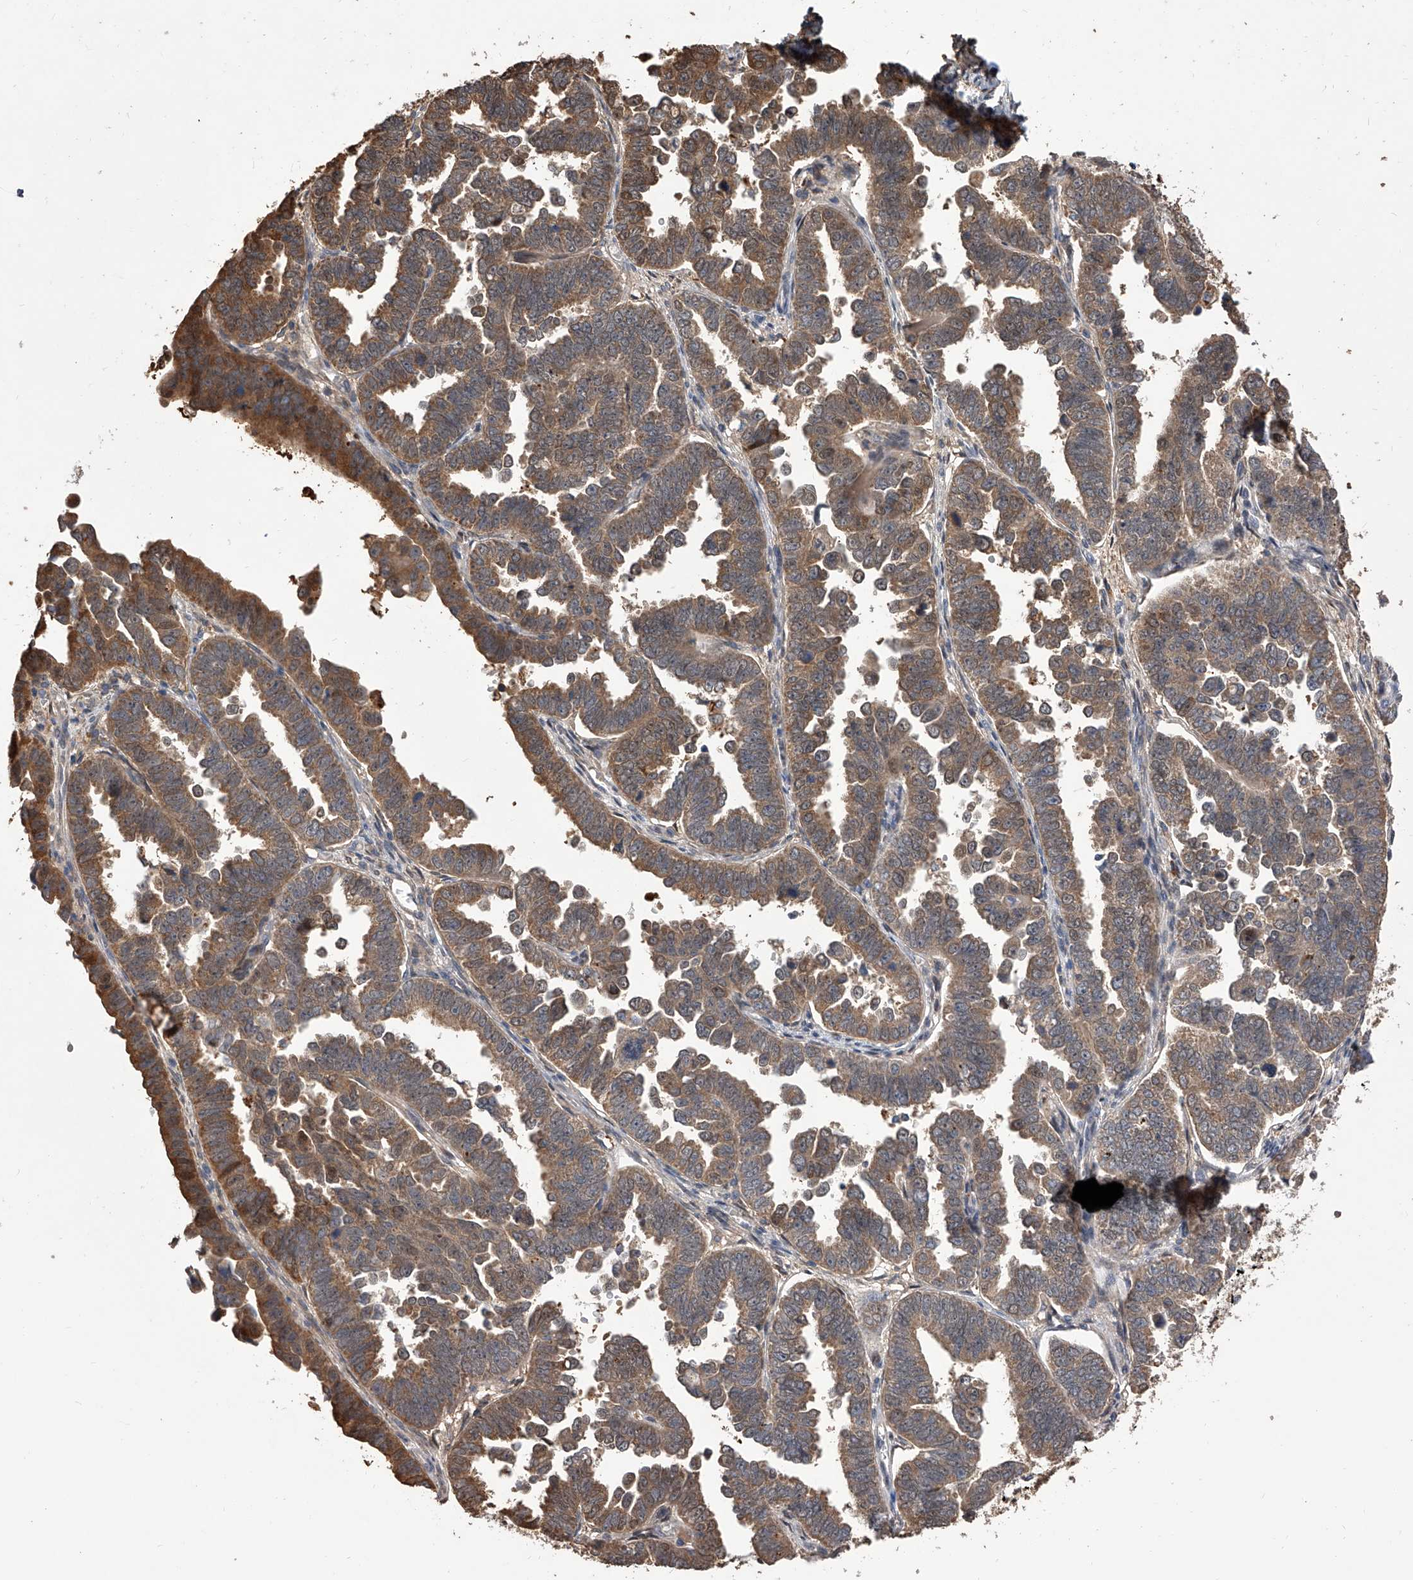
{"staining": {"intensity": "moderate", "quantity": ">75%", "location": "cytoplasmic/membranous"}, "tissue": "endometrial cancer", "cell_type": "Tumor cells", "image_type": "cancer", "snomed": [{"axis": "morphology", "description": "Adenocarcinoma, NOS"}, {"axis": "topography", "description": "Endometrium"}], "caption": "There is medium levels of moderate cytoplasmic/membranous expression in tumor cells of endometrial adenocarcinoma, as demonstrated by immunohistochemical staining (brown color).", "gene": "GMDS", "patient": {"sex": "female", "age": 75}}